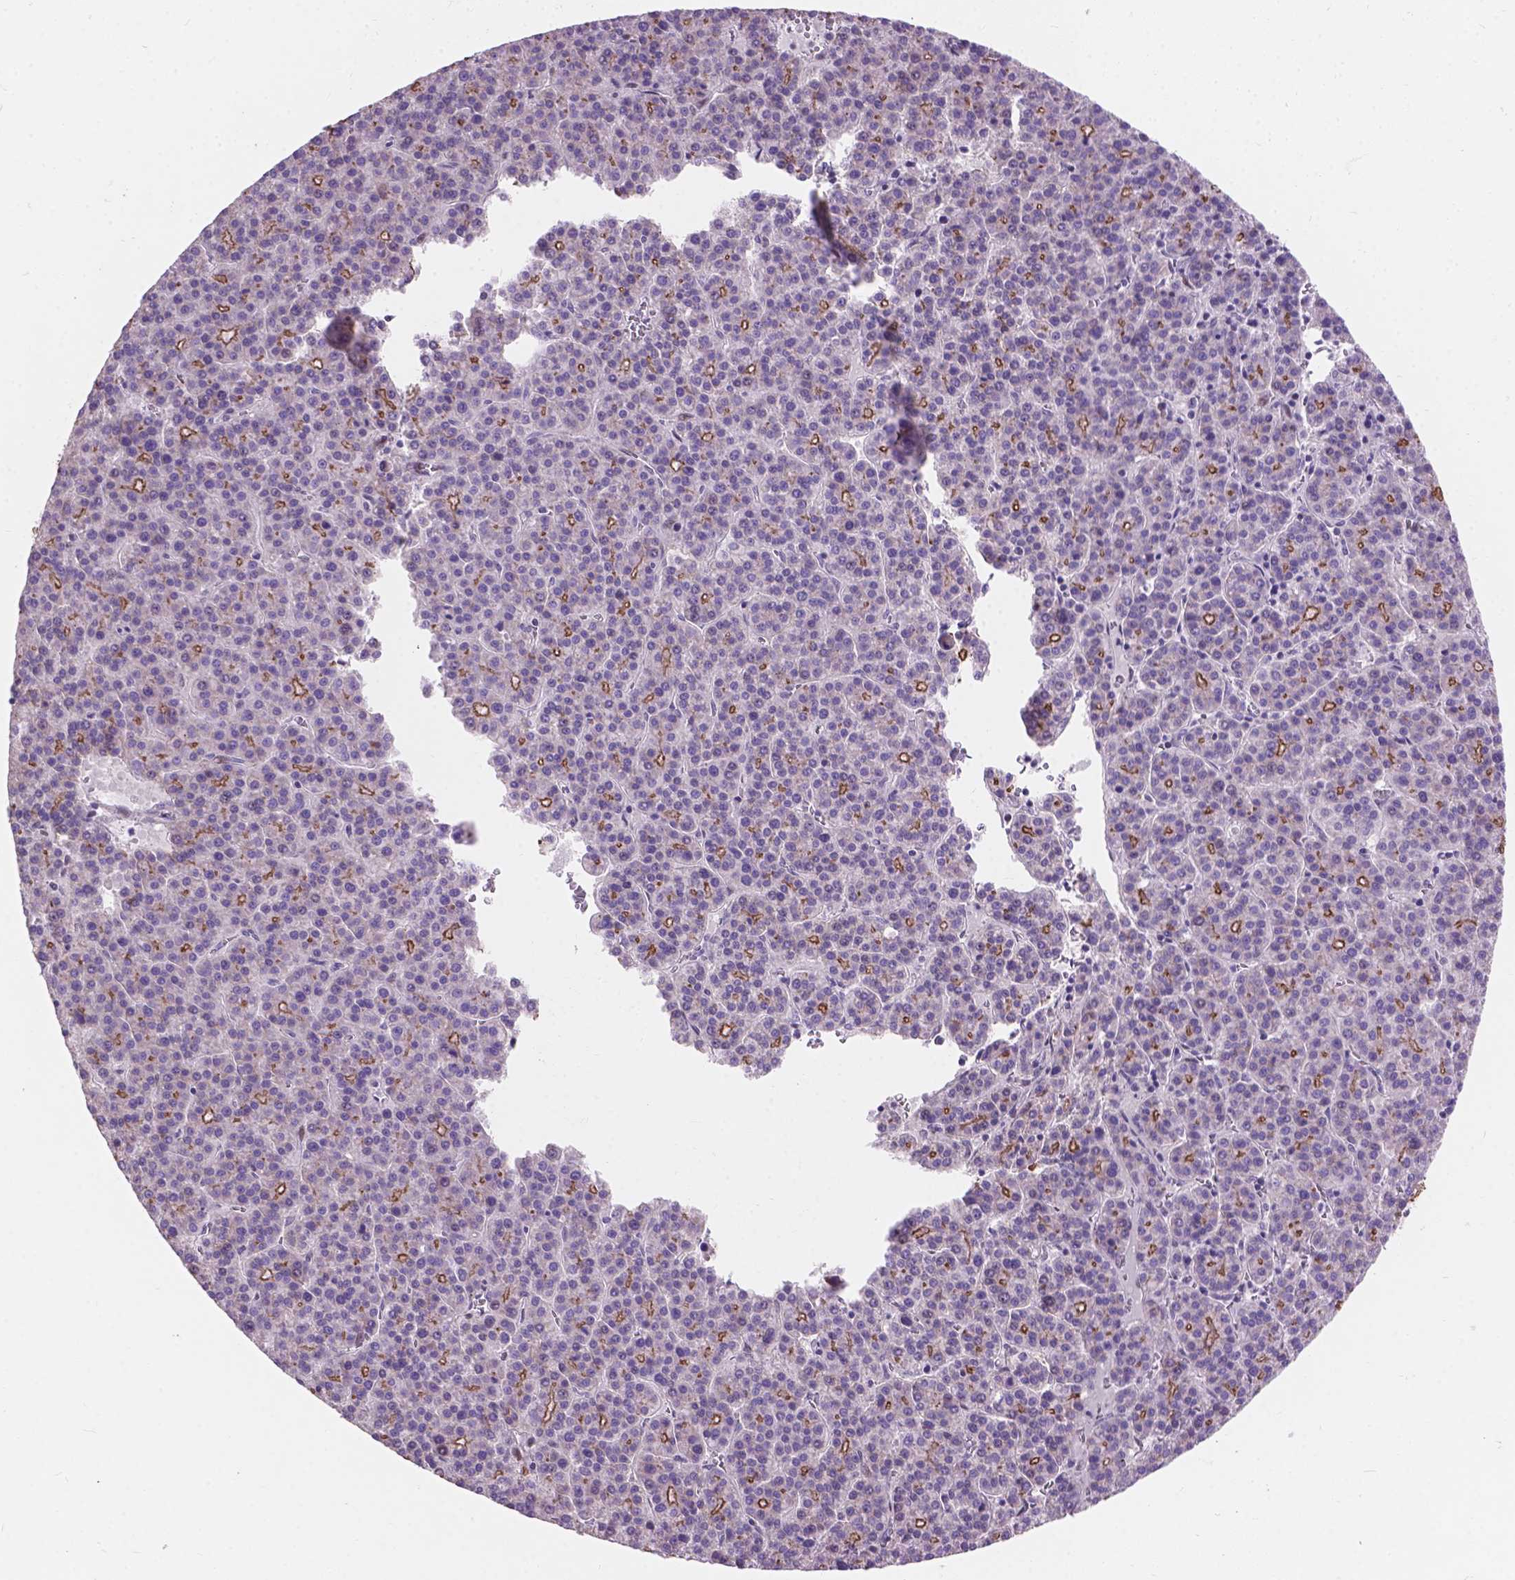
{"staining": {"intensity": "moderate", "quantity": "<25%", "location": "cytoplasmic/membranous"}, "tissue": "liver cancer", "cell_type": "Tumor cells", "image_type": "cancer", "snomed": [{"axis": "morphology", "description": "Carcinoma, Hepatocellular, NOS"}, {"axis": "topography", "description": "Liver"}], "caption": "Immunohistochemical staining of human liver hepatocellular carcinoma reveals moderate cytoplasmic/membranous protein expression in about <25% of tumor cells. (brown staining indicates protein expression, while blue staining denotes nuclei).", "gene": "MYH14", "patient": {"sex": "female", "age": 58}}